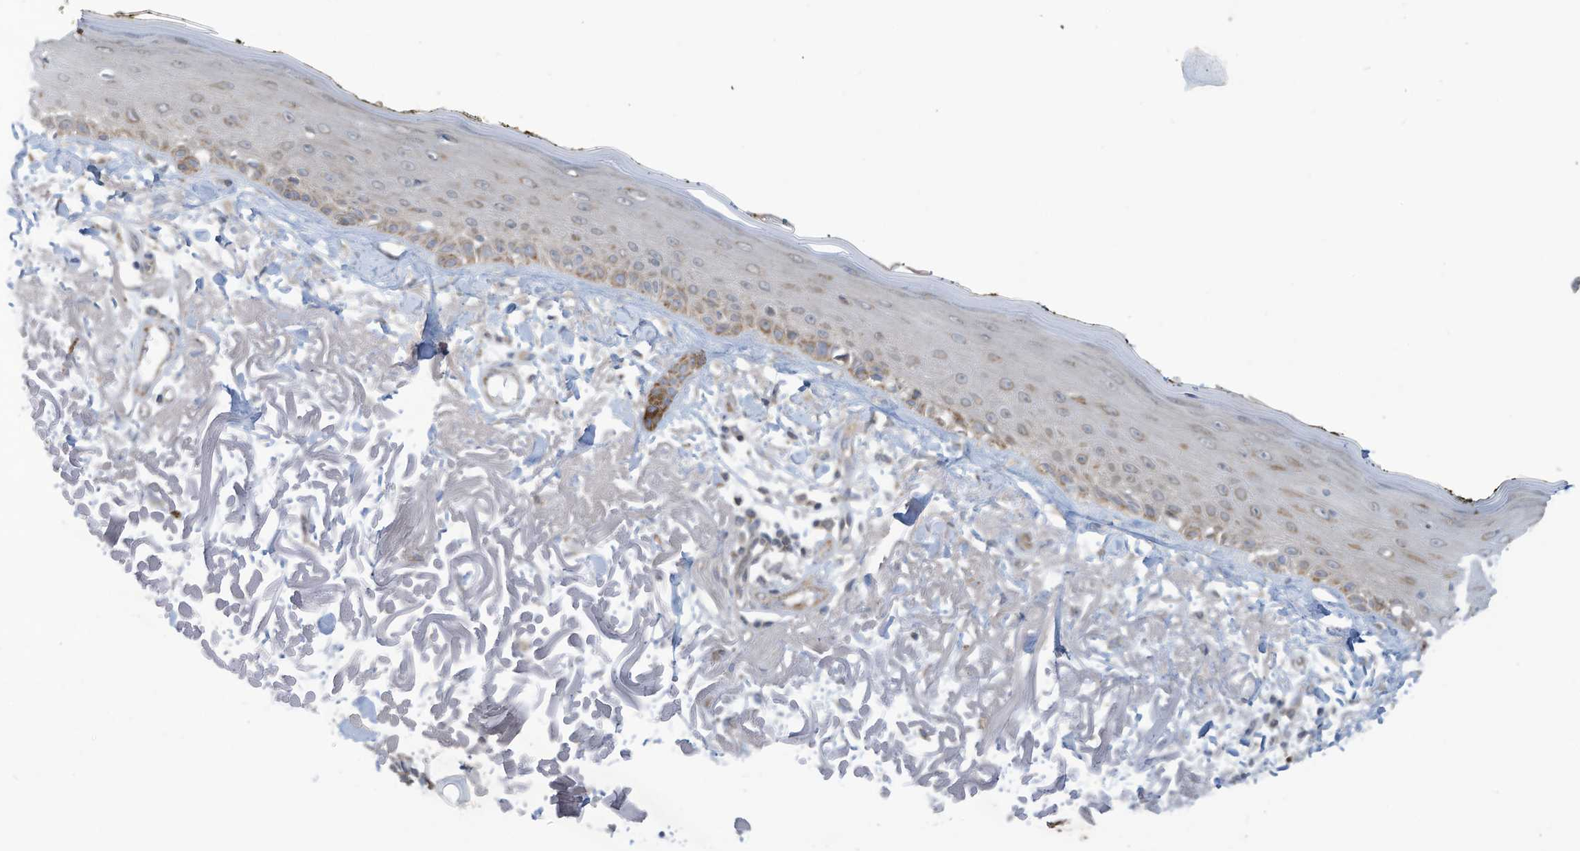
{"staining": {"intensity": "weak", "quantity": ">75%", "location": "cytoplasmic/membranous"}, "tissue": "skin", "cell_type": "Fibroblasts", "image_type": "normal", "snomed": [{"axis": "morphology", "description": "Normal tissue, NOS"}, {"axis": "topography", "description": "Skin"}, {"axis": "topography", "description": "Skeletal muscle"}], "caption": "A brown stain shows weak cytoplasmic/membranous expression of a protein in fibroblasts of unremarkable skin.", "gene": "SCGB1D2", "patient": {"sex": "male", "age": 83}}